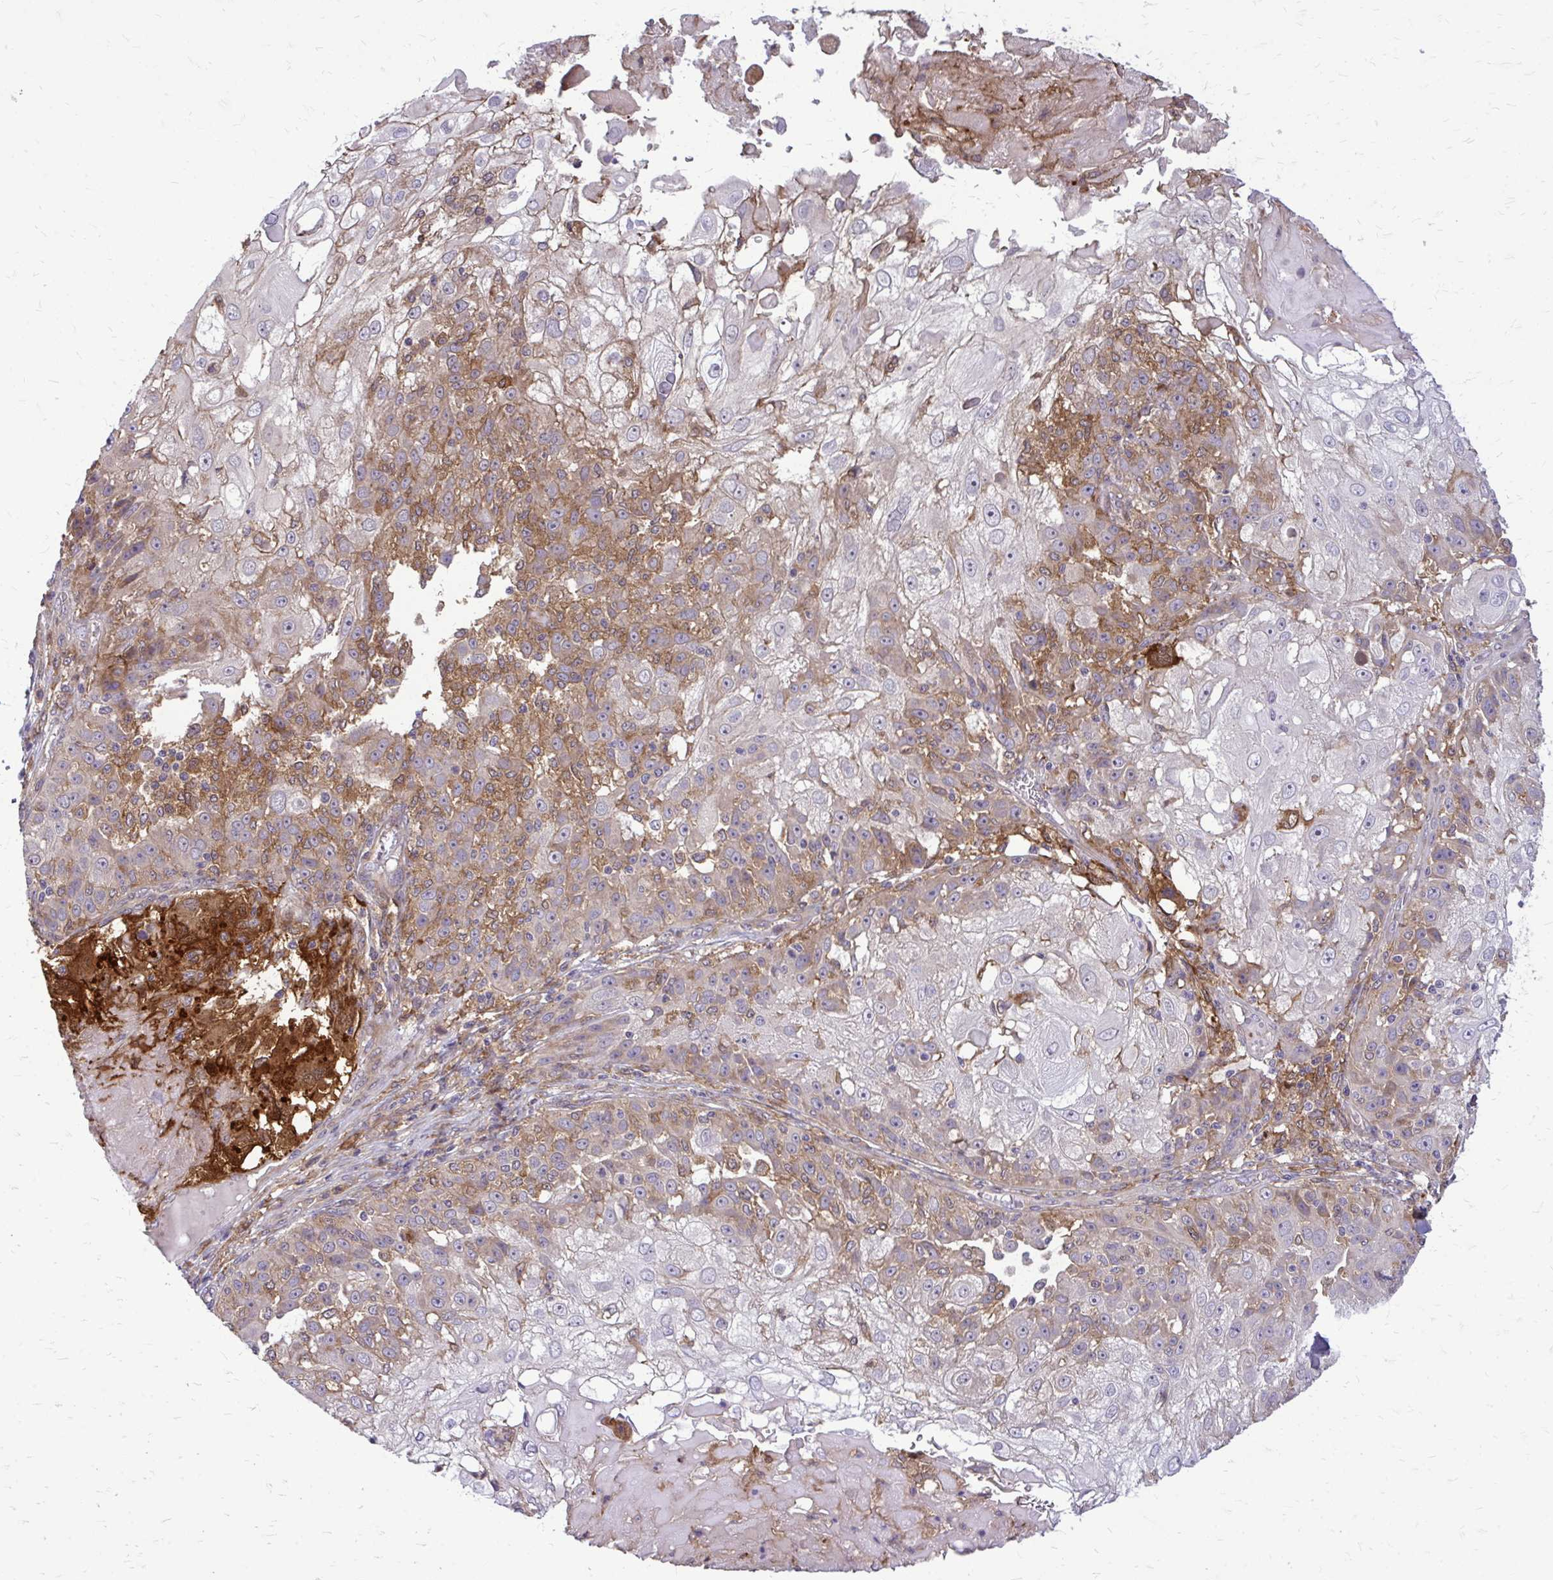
{"staining": {"intensity": "moderate", "quantity": "25%-75%", "location": "cytoplasmic/membranous"}, "tissue": "skin cancer", "cell_type": "Tumor cells", "image_type": "cancer", "snomed": [{"axis": "morphology", "description": "Normal tissue, NOS"}, {"axis": "morphology", "description": "Squamous cell carcinoma, NOS"}, {"axis": "topography", "description": "Skin"}], "caption": "High-power microscopy captured an IHC photomicrograph of skin cancer, revealing moderate cytoplasmic/membranous expression in about 25%-75% of tumor cells. (DAB IHC, brown staining for protein, blue staining for nuclei).", "gene": "OXNAD1", "patient": {"sex": "female", "age": 83}}